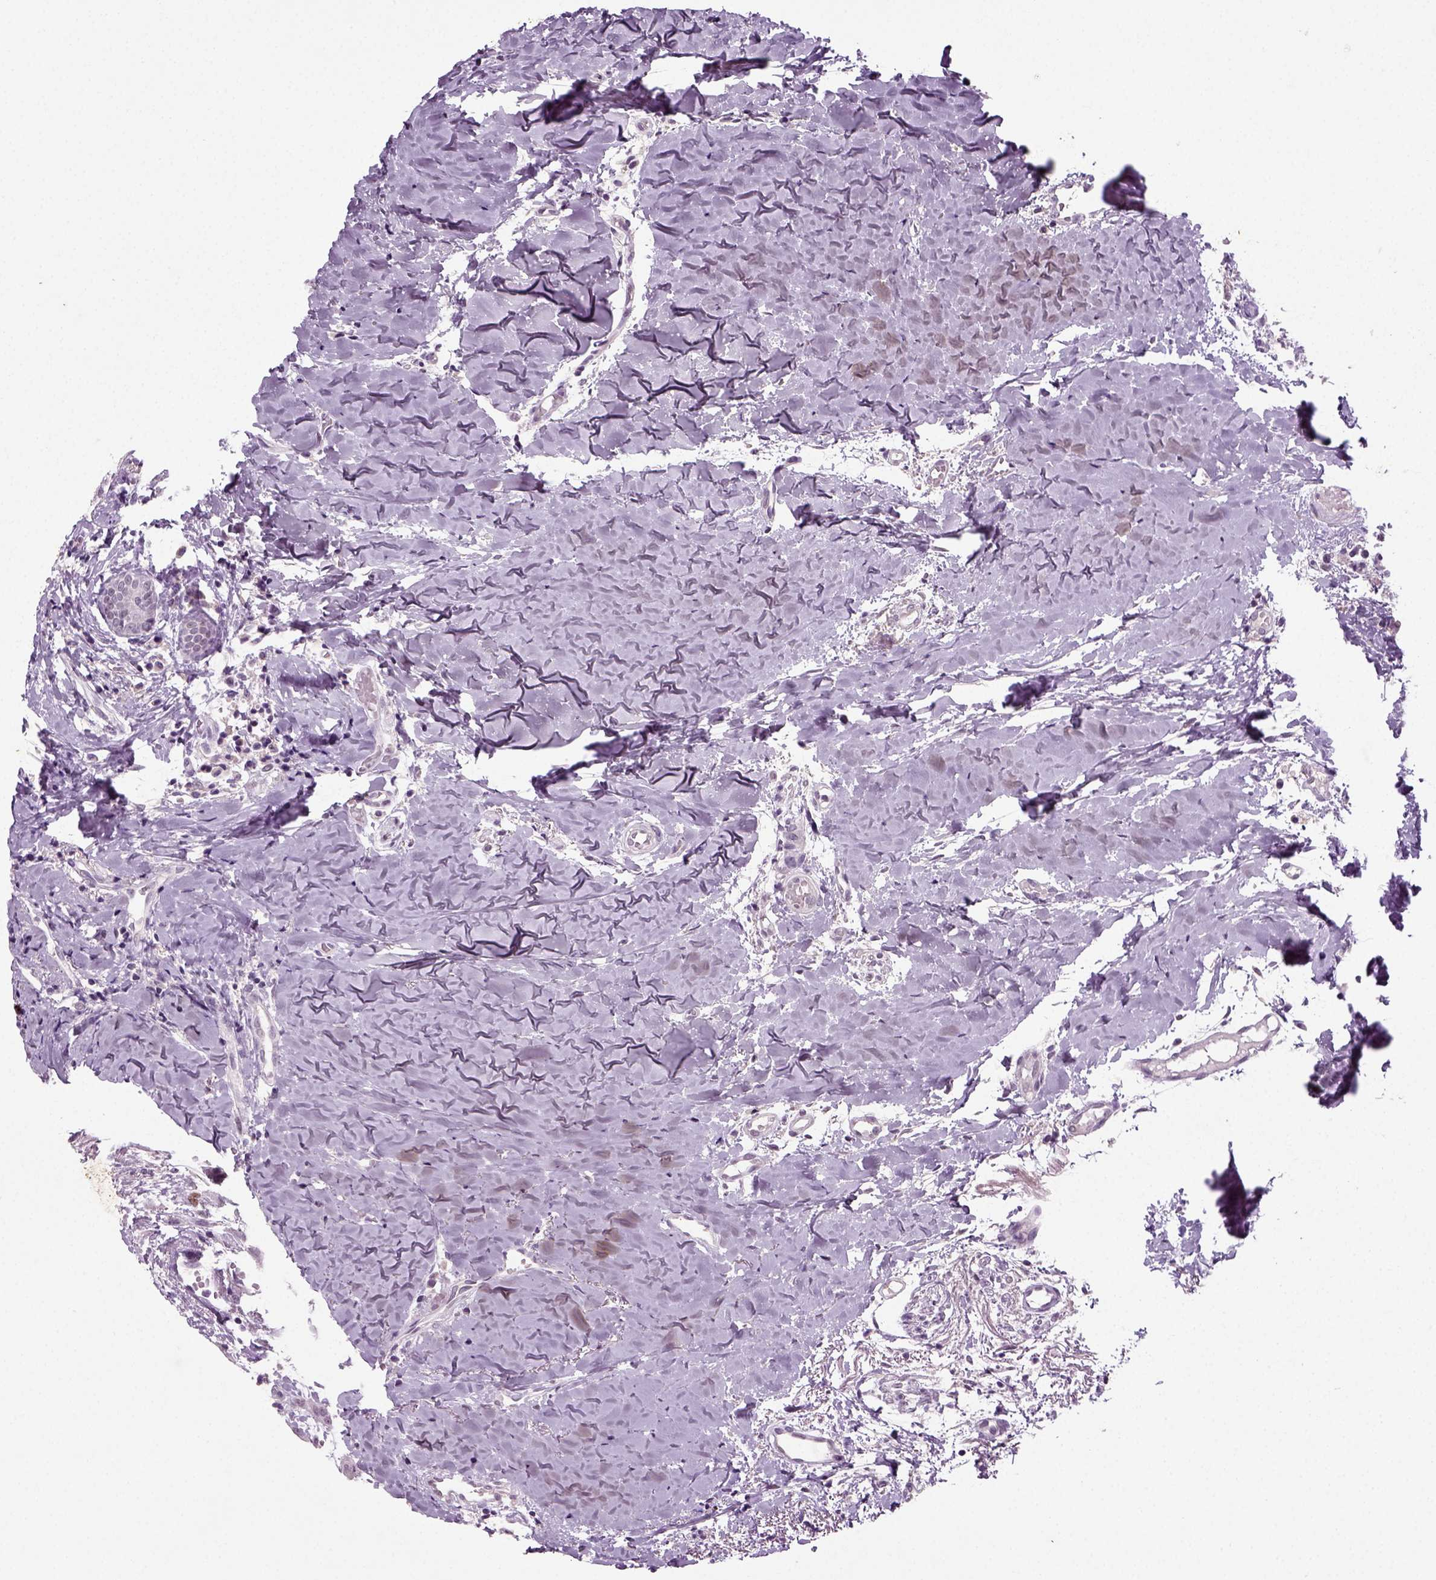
{"staining": {"intensity": "negative", "quantity": "none", "location": "none"}, "tissue": "head and neck cancer", "cell_type": "Tumor cells", "image_type": "cancer", "snomed": [{"axis": "morphology", "description": "Normal tissue, NOS"}, {"axis": "morphology", "description": "Squamous cell carcinoma, NOS"}, {"axis": "topography", "description": "Oral tissue"}, {"axis": "topography", "description": "Salivary gland"}, {"axis": "topography", "description": "Head-Neck"}], "caption": "A photomicrograph of human head and neck squamous cell carcinoma is negative for staining in tumor cells.", "gene": "SYNGAP1", "patient": {"sex": "female", "age": 62}}